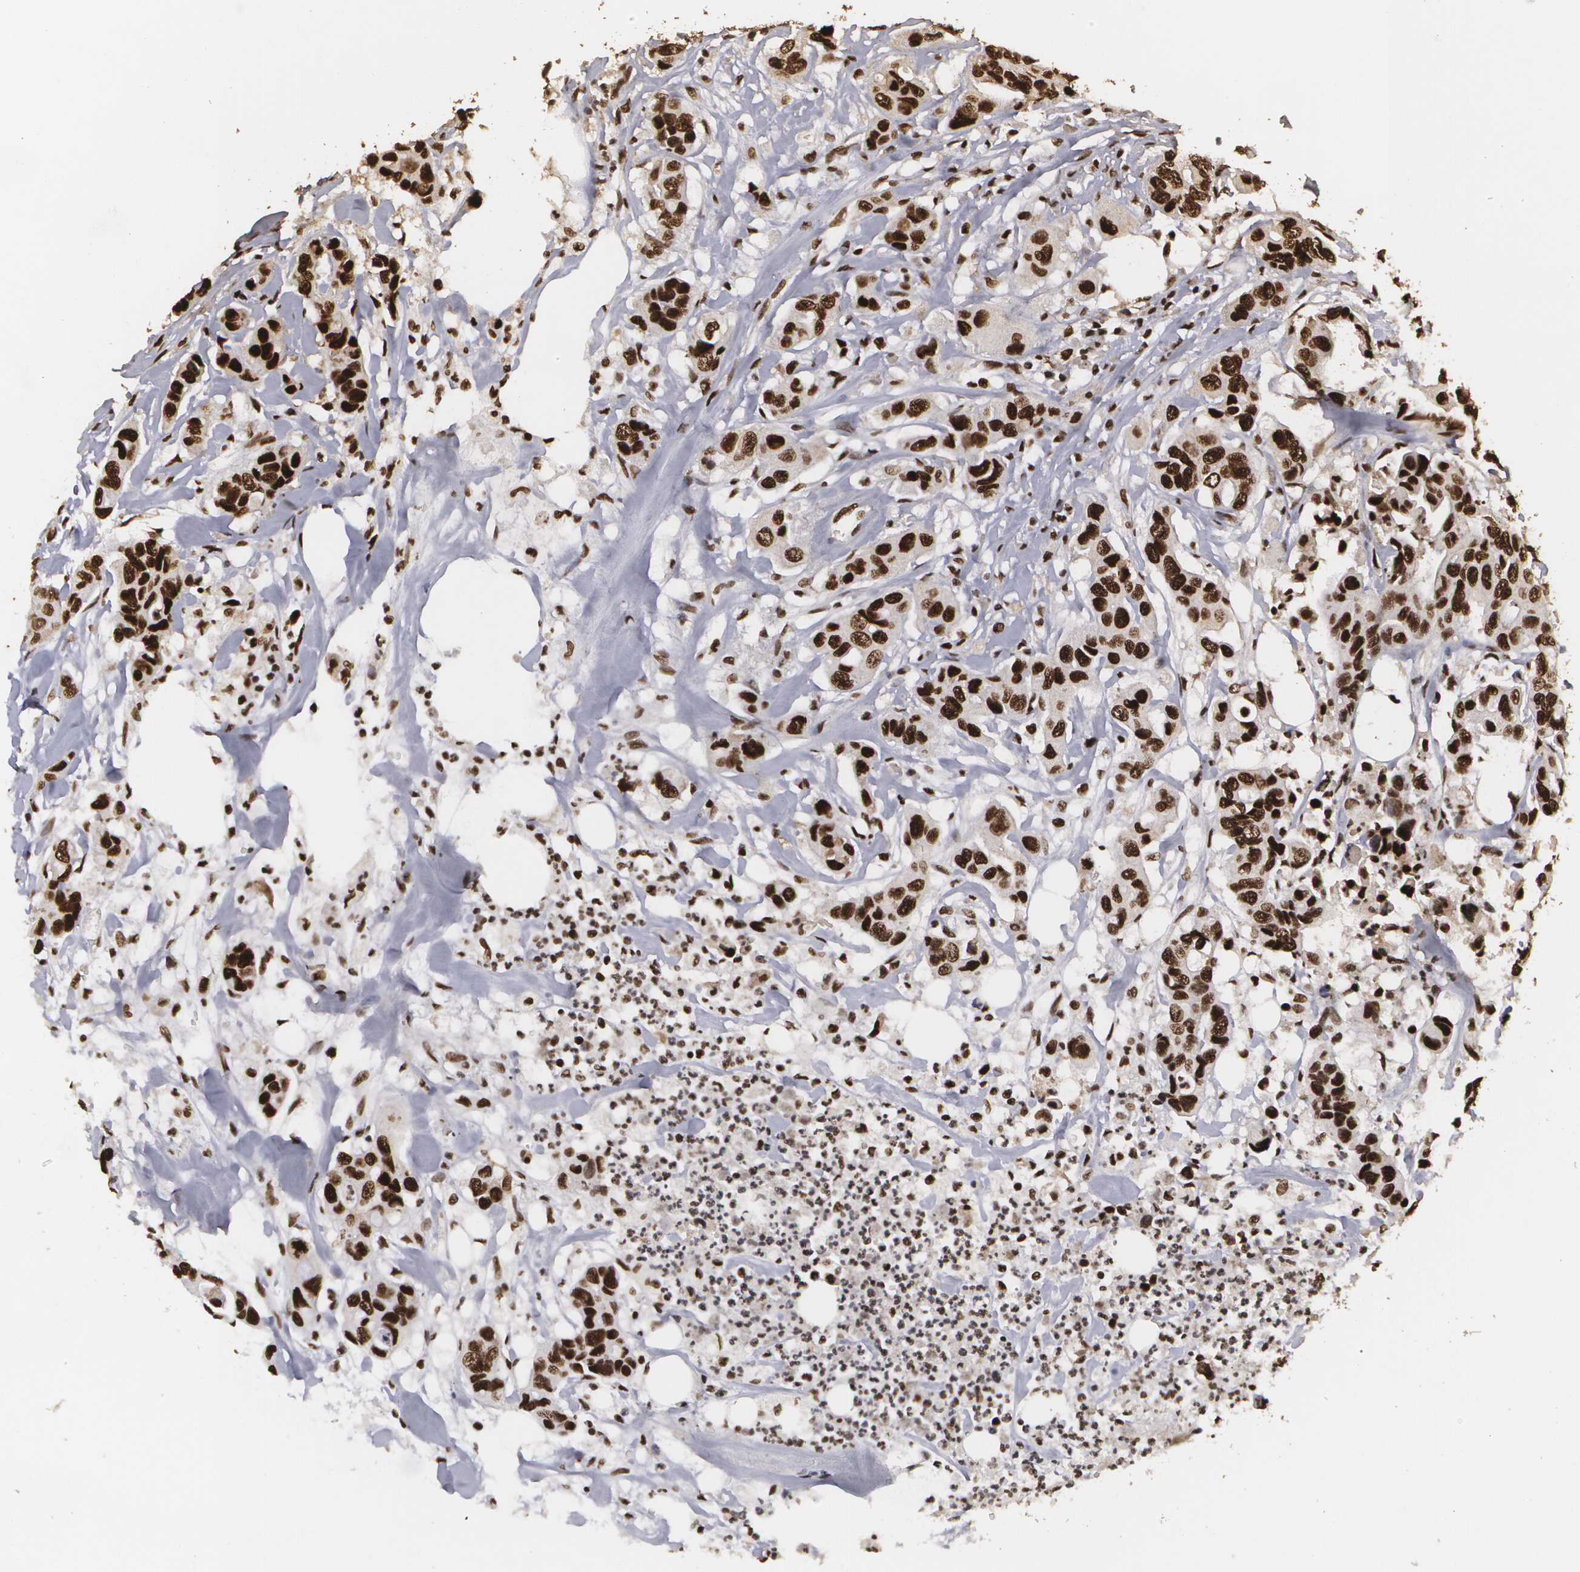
{"staining": {"intensity": "strong", "quantity": ">75%", "location": "nuclear"}, "tissue": "colorectal cancer", "cell_type": "Tumor cells", "image_type": "cancer", "snomed": [{"axis": "morphology", "description": "Adenocarcinoma, NOS"}, {"axis": "topography", "description": "Colon"}], "caption": "A brown stain highlights strong nuclear staining of a protein in human colorectal cancer (adenocarcinoma) tumor cells. (brown staining indicates protein expression, while blue staining denotes nuclei).", "gene": "RCOR1", "patient": {"sex": "female", "age": 70}}